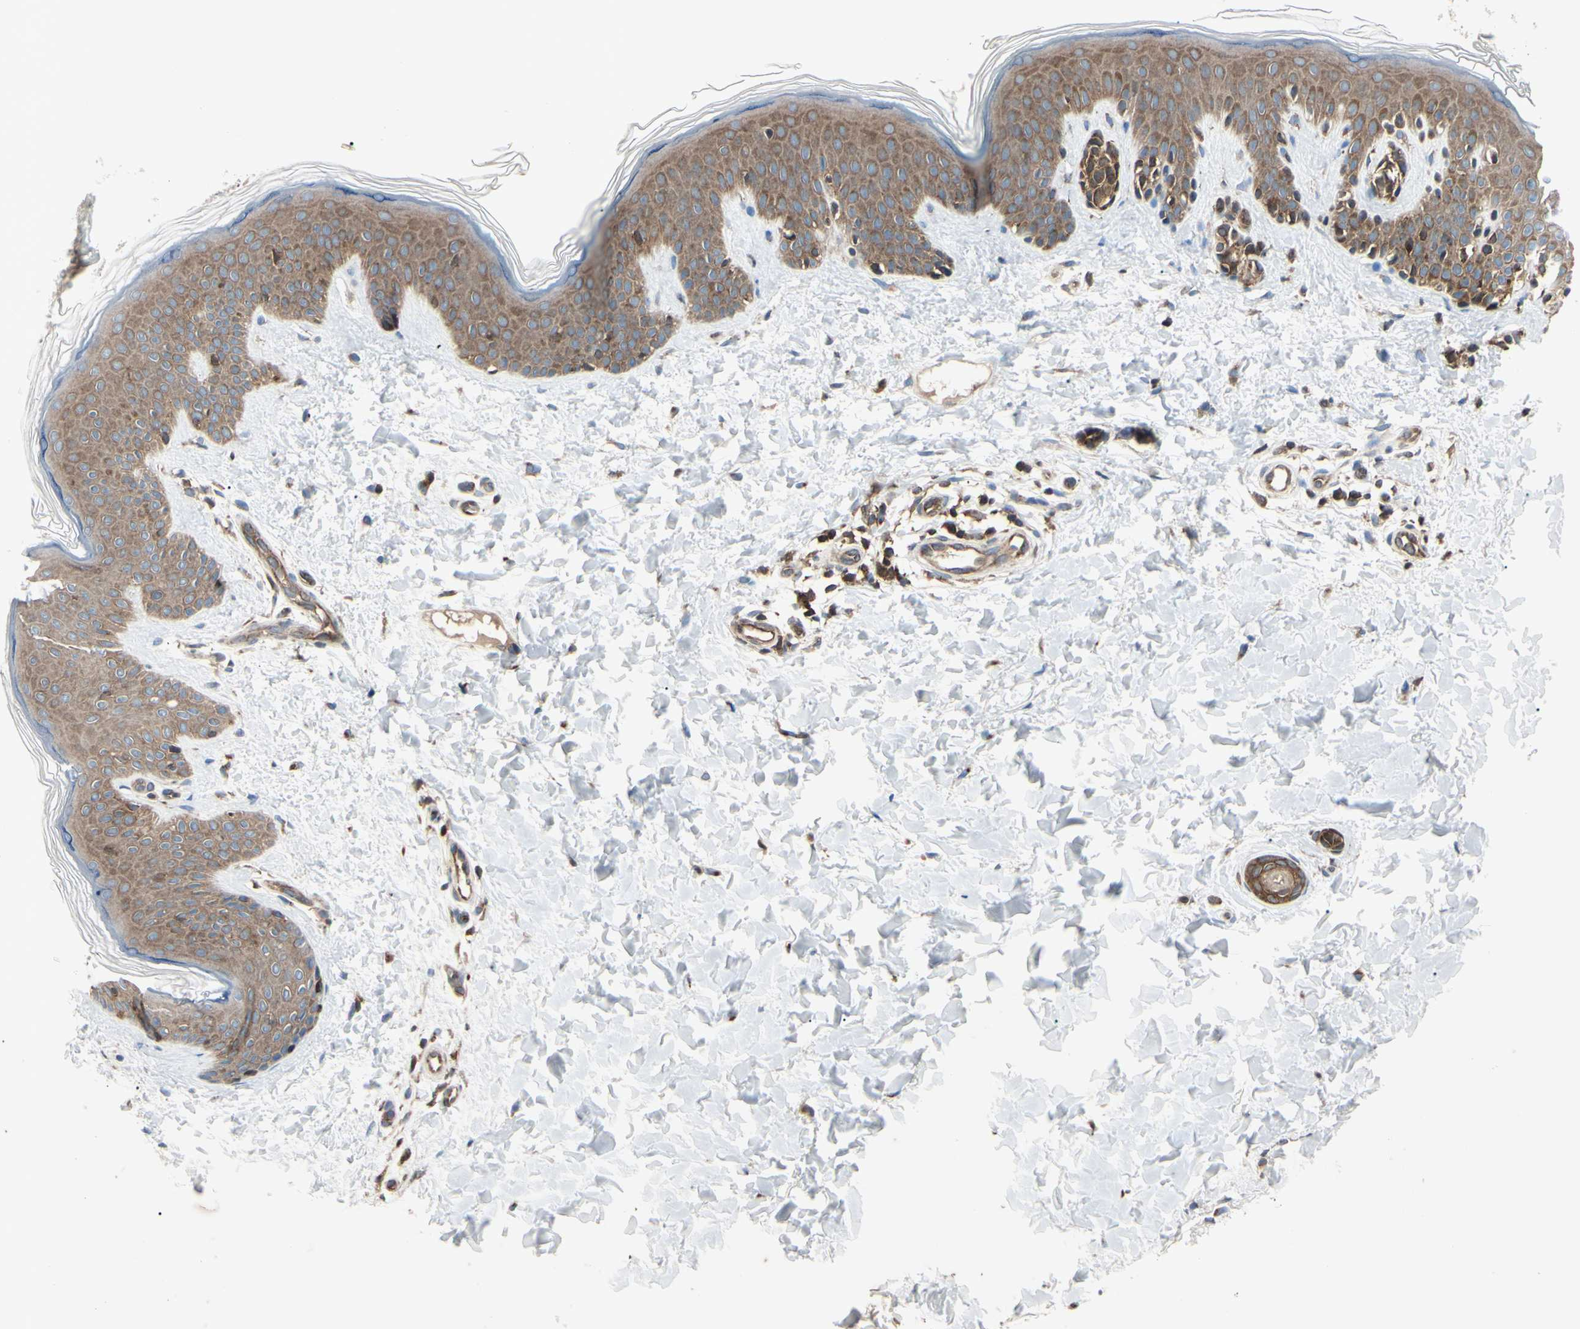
{"staining": {"intensity": "weak", "quantity": ">75%", "location": "cytoplasmic/membranous"}, "tissue": "skin", "cell_type": "Fibroblasts", "image_type": "normal", "snomed": [{"axis": "morphology", "description": "Normal tissue, NOS"}, {"axis": "topography", "description": "Skin"}], "caption": "Immunohistochemistry image of benign skin stained for a protein (brown), which reveals low levels of weak cytoplasmic/membranous positivity in approximately >75% of fibroblasts.", "gene": "MAPRE1", "patient": {"sex": "male", "age": 16}}